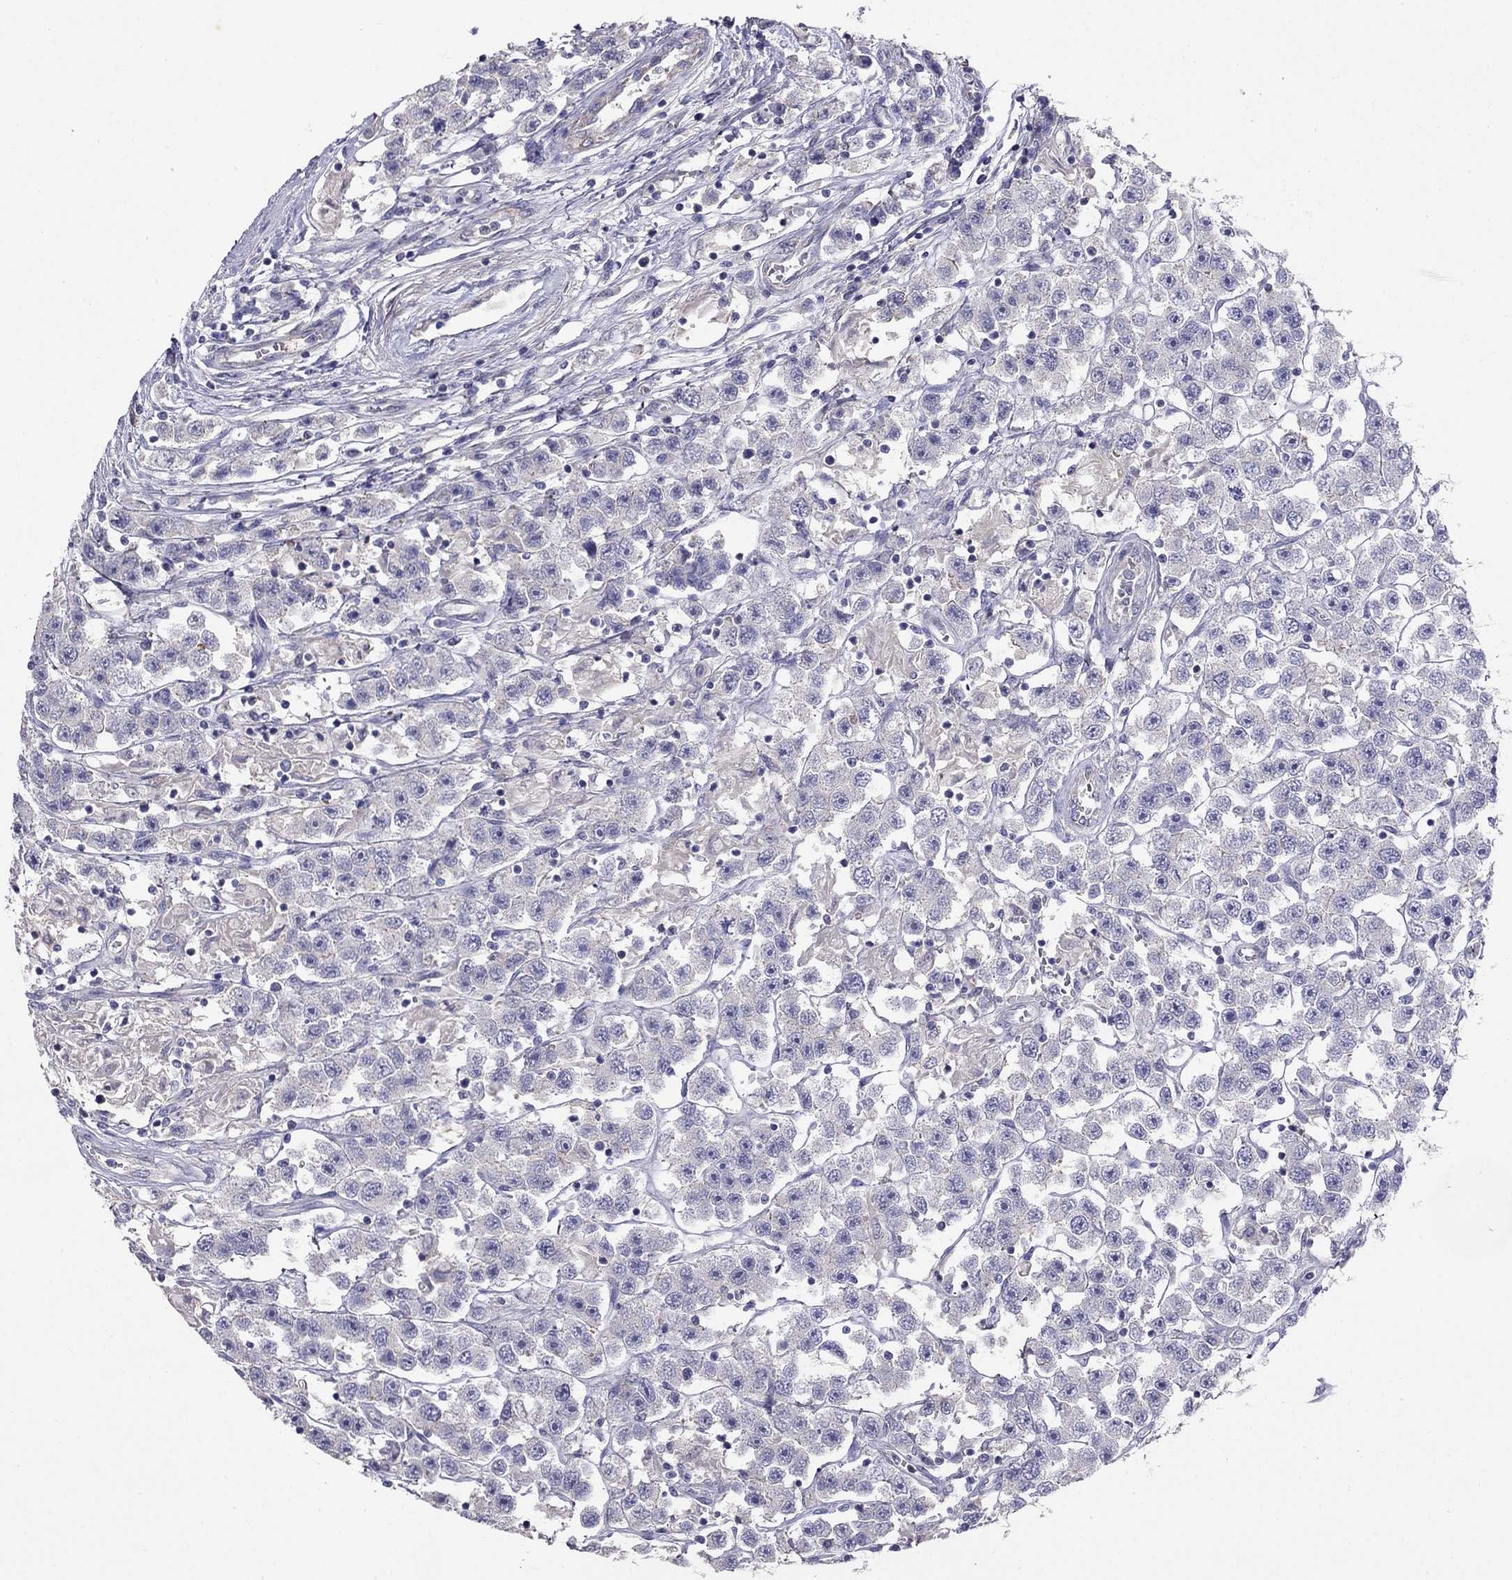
{"staining": {"intensity": "negative", "quantity": "none", "location": "none"}, "tissue": "testis cancer", "cell_type": "Tumor cells", "image_type": "cancer", "snomed": [{"axis": "morphology", "description": "Seminoma, NOS"}, {"axis": "topography", "description": "Testis"}], "caption": "Tumor cells show no significant protein positivity in testis cancer (seminoma). (DAB (3,3'-diaminobenzidine) IHC visualized using brightfield microscopy, high magnification).", "gene": "LY6H", "patient": {"sex": "male", "age": 45}}